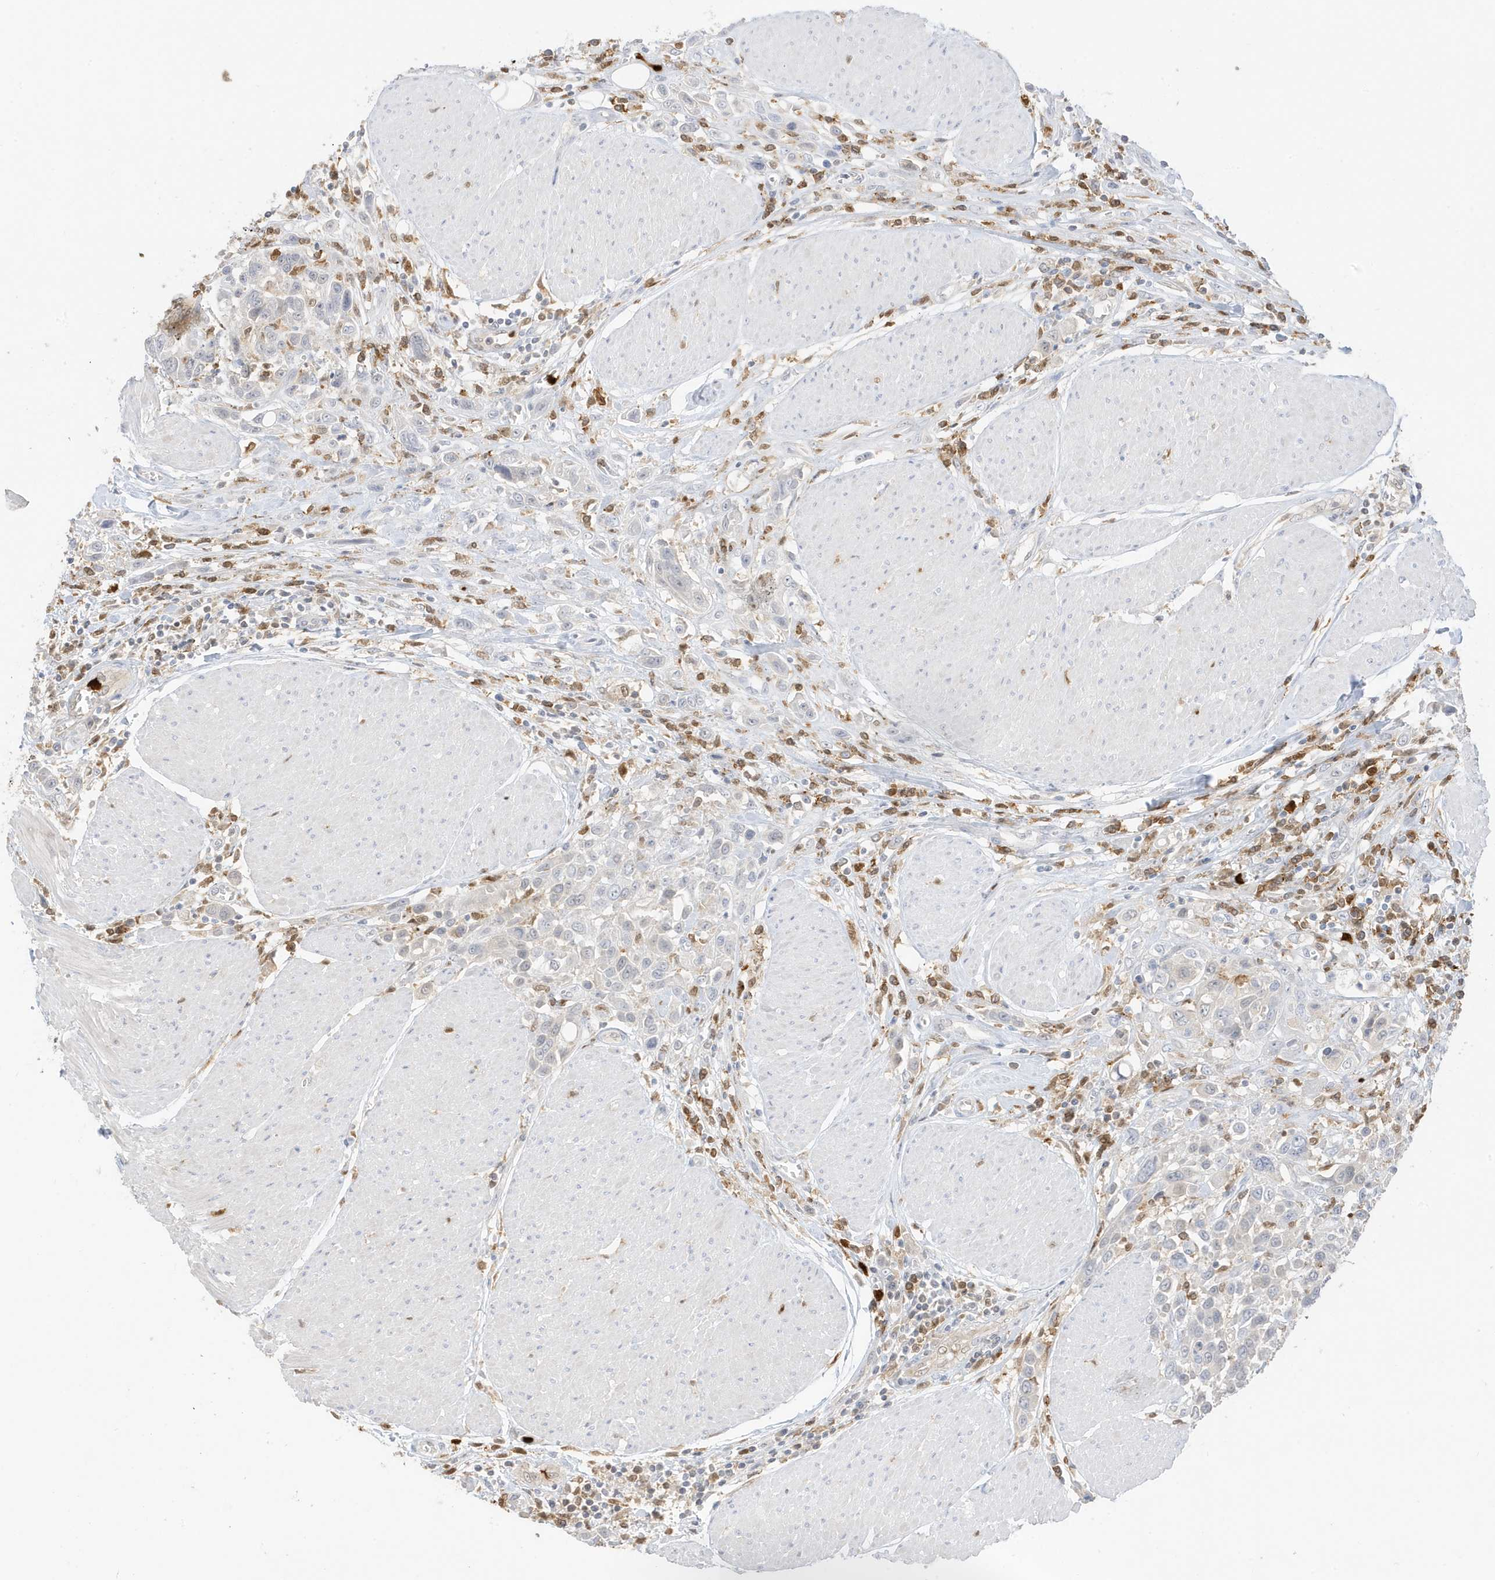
{"staining": {"intensity": "negative", "quantity": "none", "location": "none"}, "tissue": "urothelial cancer", "cell_type": "Tumor cells", "image_type": "cancer", "snomed": [{"axis": "morphology", "description": "Urothelial carcinoma, High grade"}, {"axis": "topography", "description": "Urinary bladder"}], "caption": "The immunohistochemistry (IHC) histopathology image has no significant expression in tumor cells of urothelial cancer tissue.", "gene": "GCA", "patient": {"sex": "male", "age": 50}}